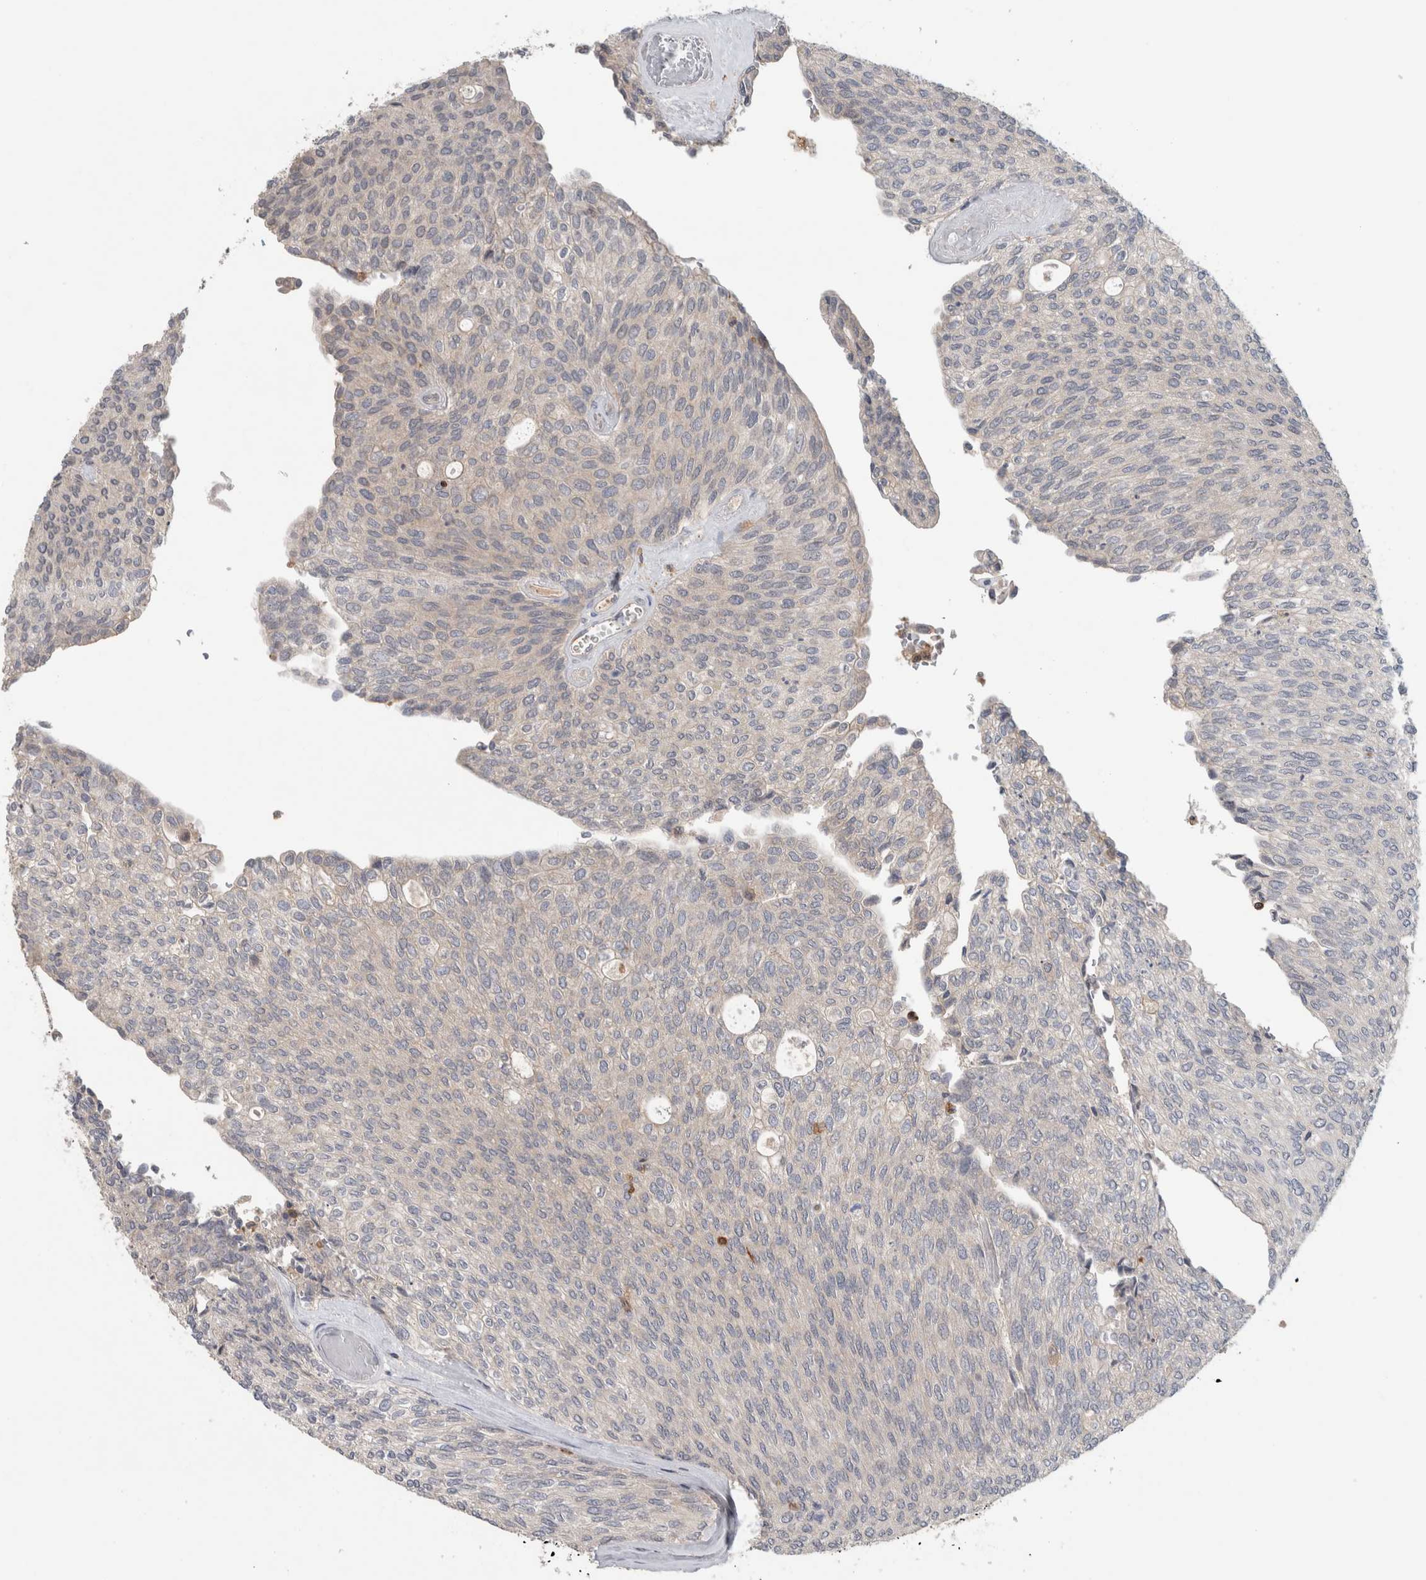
{"staining": {"intensity": "negative", "quantity": "none", "location": "none"}, "tissue": "urothelial cancer", "cell_type": "Tumor cells", "image_type": "cancer", "snomed": [{"axis": "morphology", "description": "Urothelial carcinoma, Low grade"}, {"axis": "topography", "description": "Urinary bladder"}], "caption": "Photomicrograph shows no significant protein staining in tumor cells of urothelial cancer. Nuclei are stained in blue.", "gene": "GFRA2", "patient": {"sex": "female", "age": 79}}